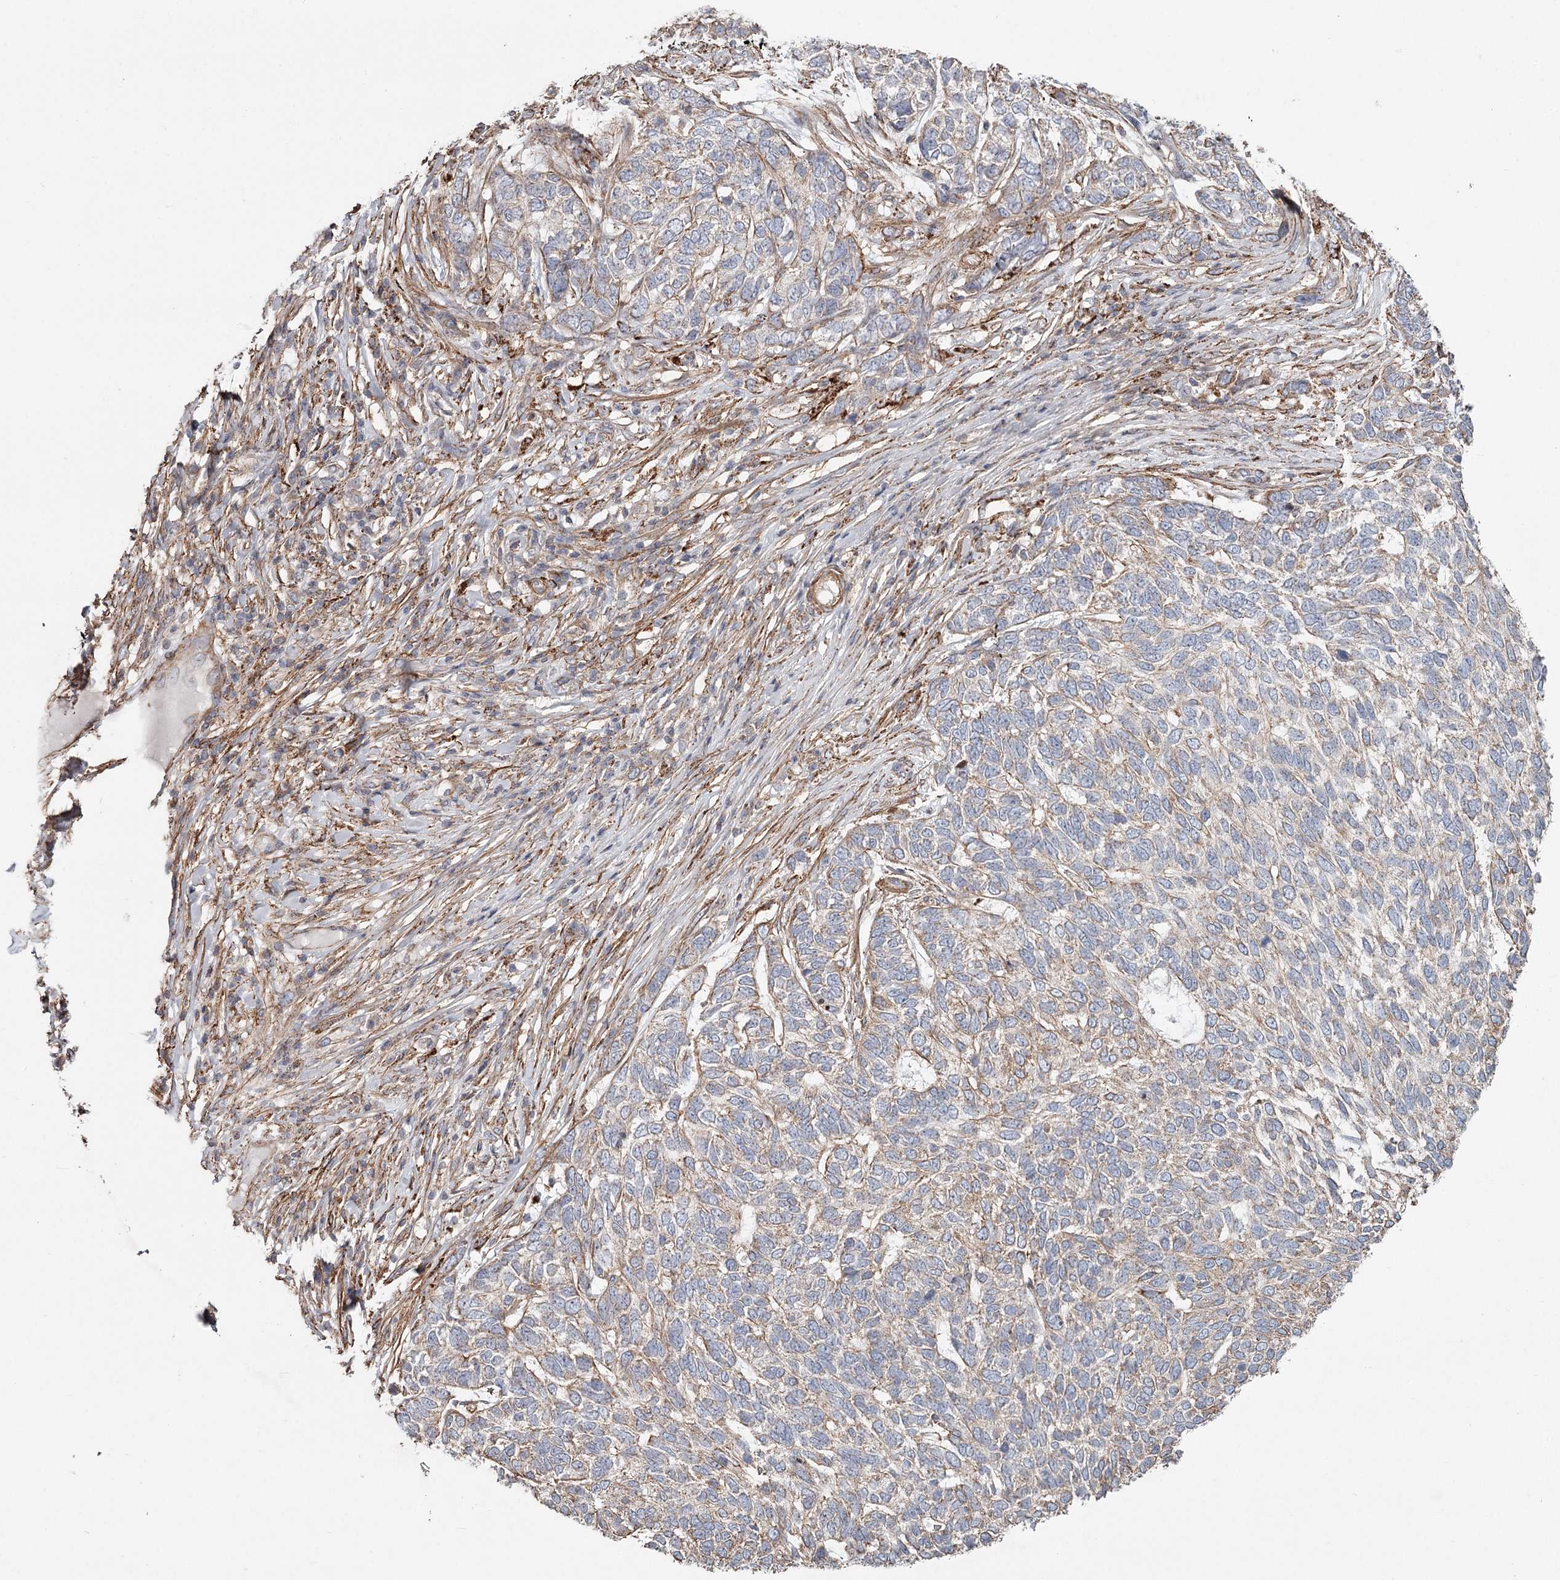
{"staining": {"intensity": "weak", "quantity": "<25%", "location": "cytoplasmic/membranous"}, "tissue": "skin cancer", "cell_type": "Tumor cells", "image_type": "cancer", "snomed": [{"axis": "morphology", "description": "Basal cell carcinoma"}, {"axis": "topography", "description": "Skin"}], "caption": "Tumor cells are negative for brown protein staining in skin cancer.", "gene": "DHRS9", "patient": {"sex": "female", "age": 65}}